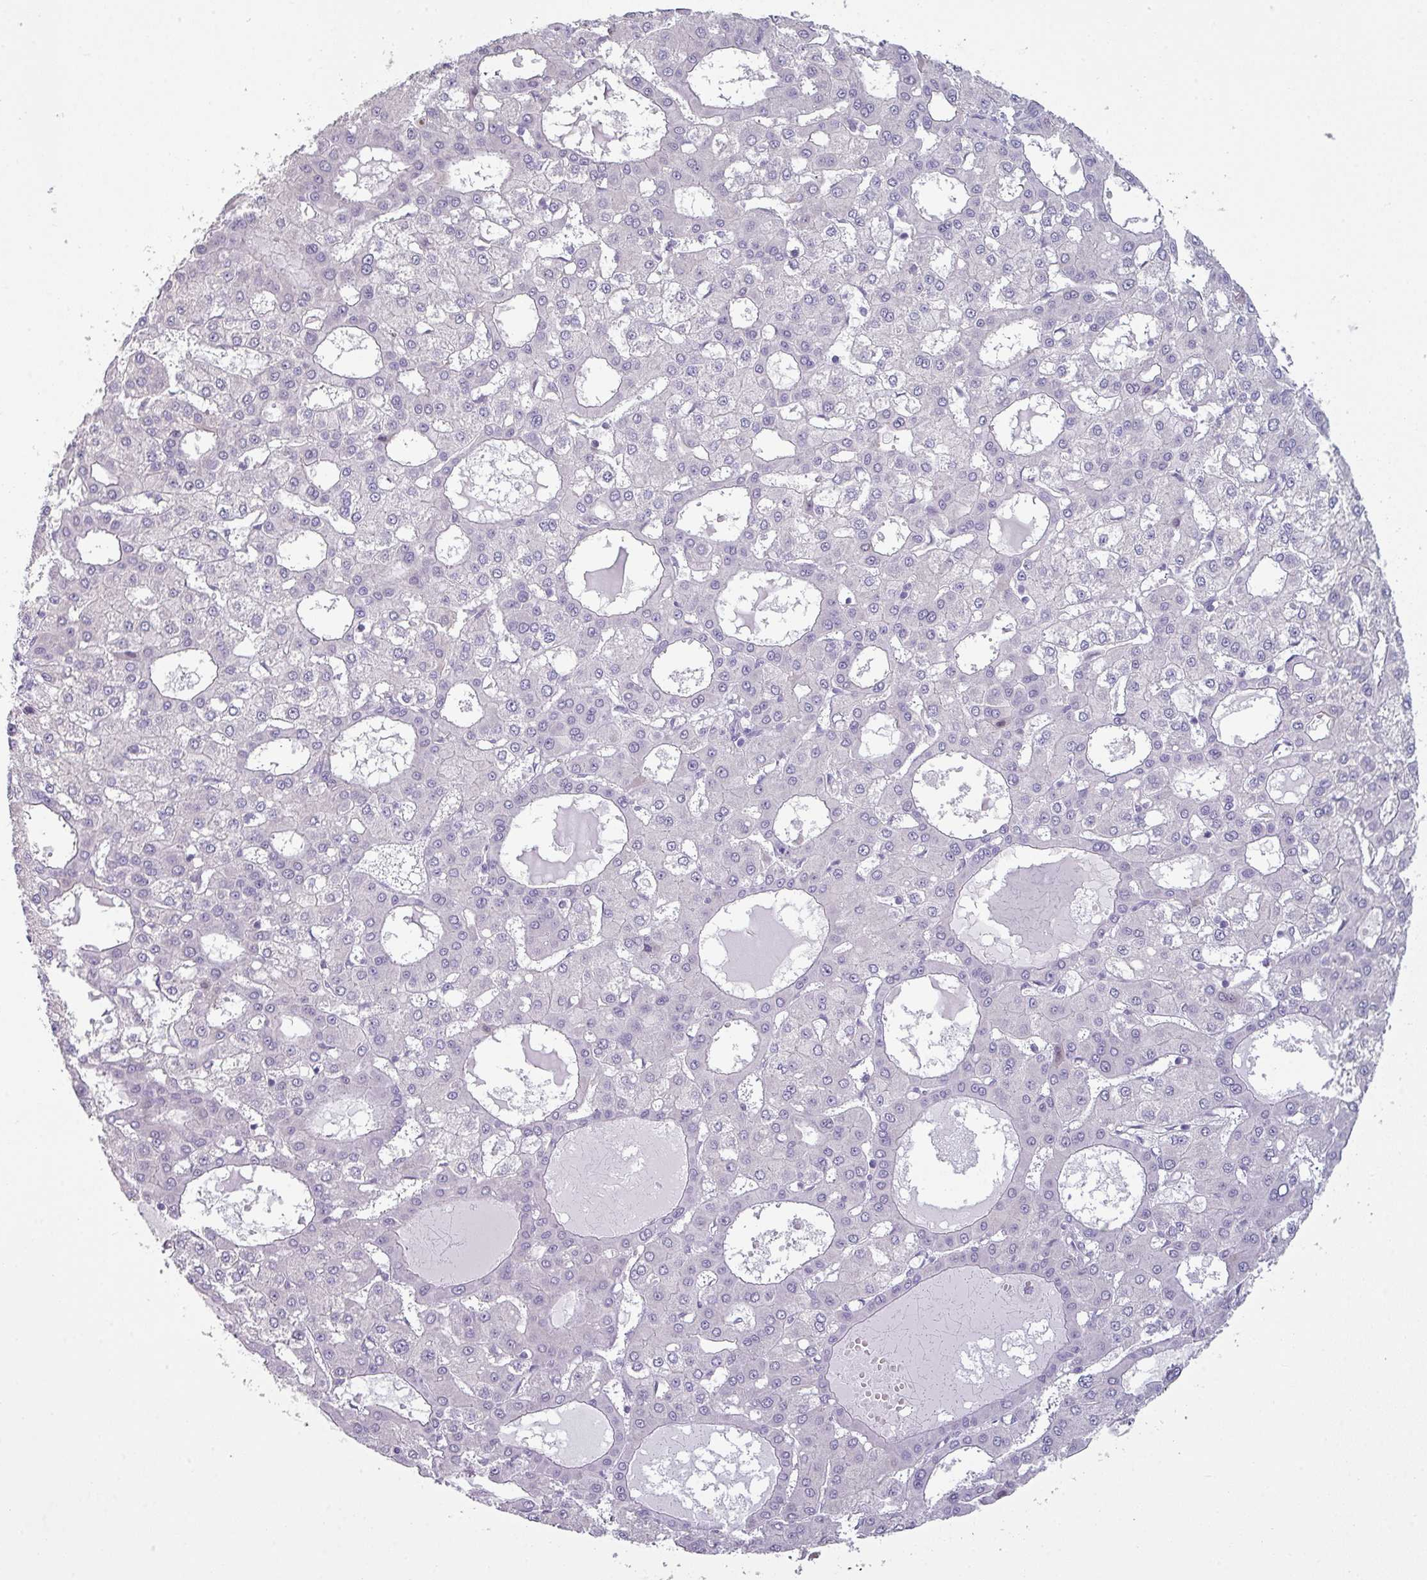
{"staining": {"intensity": "negative", "quantity": "none", "location": "none"}, "tissue": "liver cancer", "cell_type": "Tumor cells", "image_type": "cancer", "snomed": [{"axis": "morphology", "description": "Carcinoma, Hepatocellular, NOS"}, {"axis": "topography", "description": "Liver"}], "caption": "Photomicrograph shows no protein positivity in tumor cells of hepatocellular carcinoma (liver) tissue.", "gene": "TTLL12", "patient": {"sex": "male", "age": 47}}